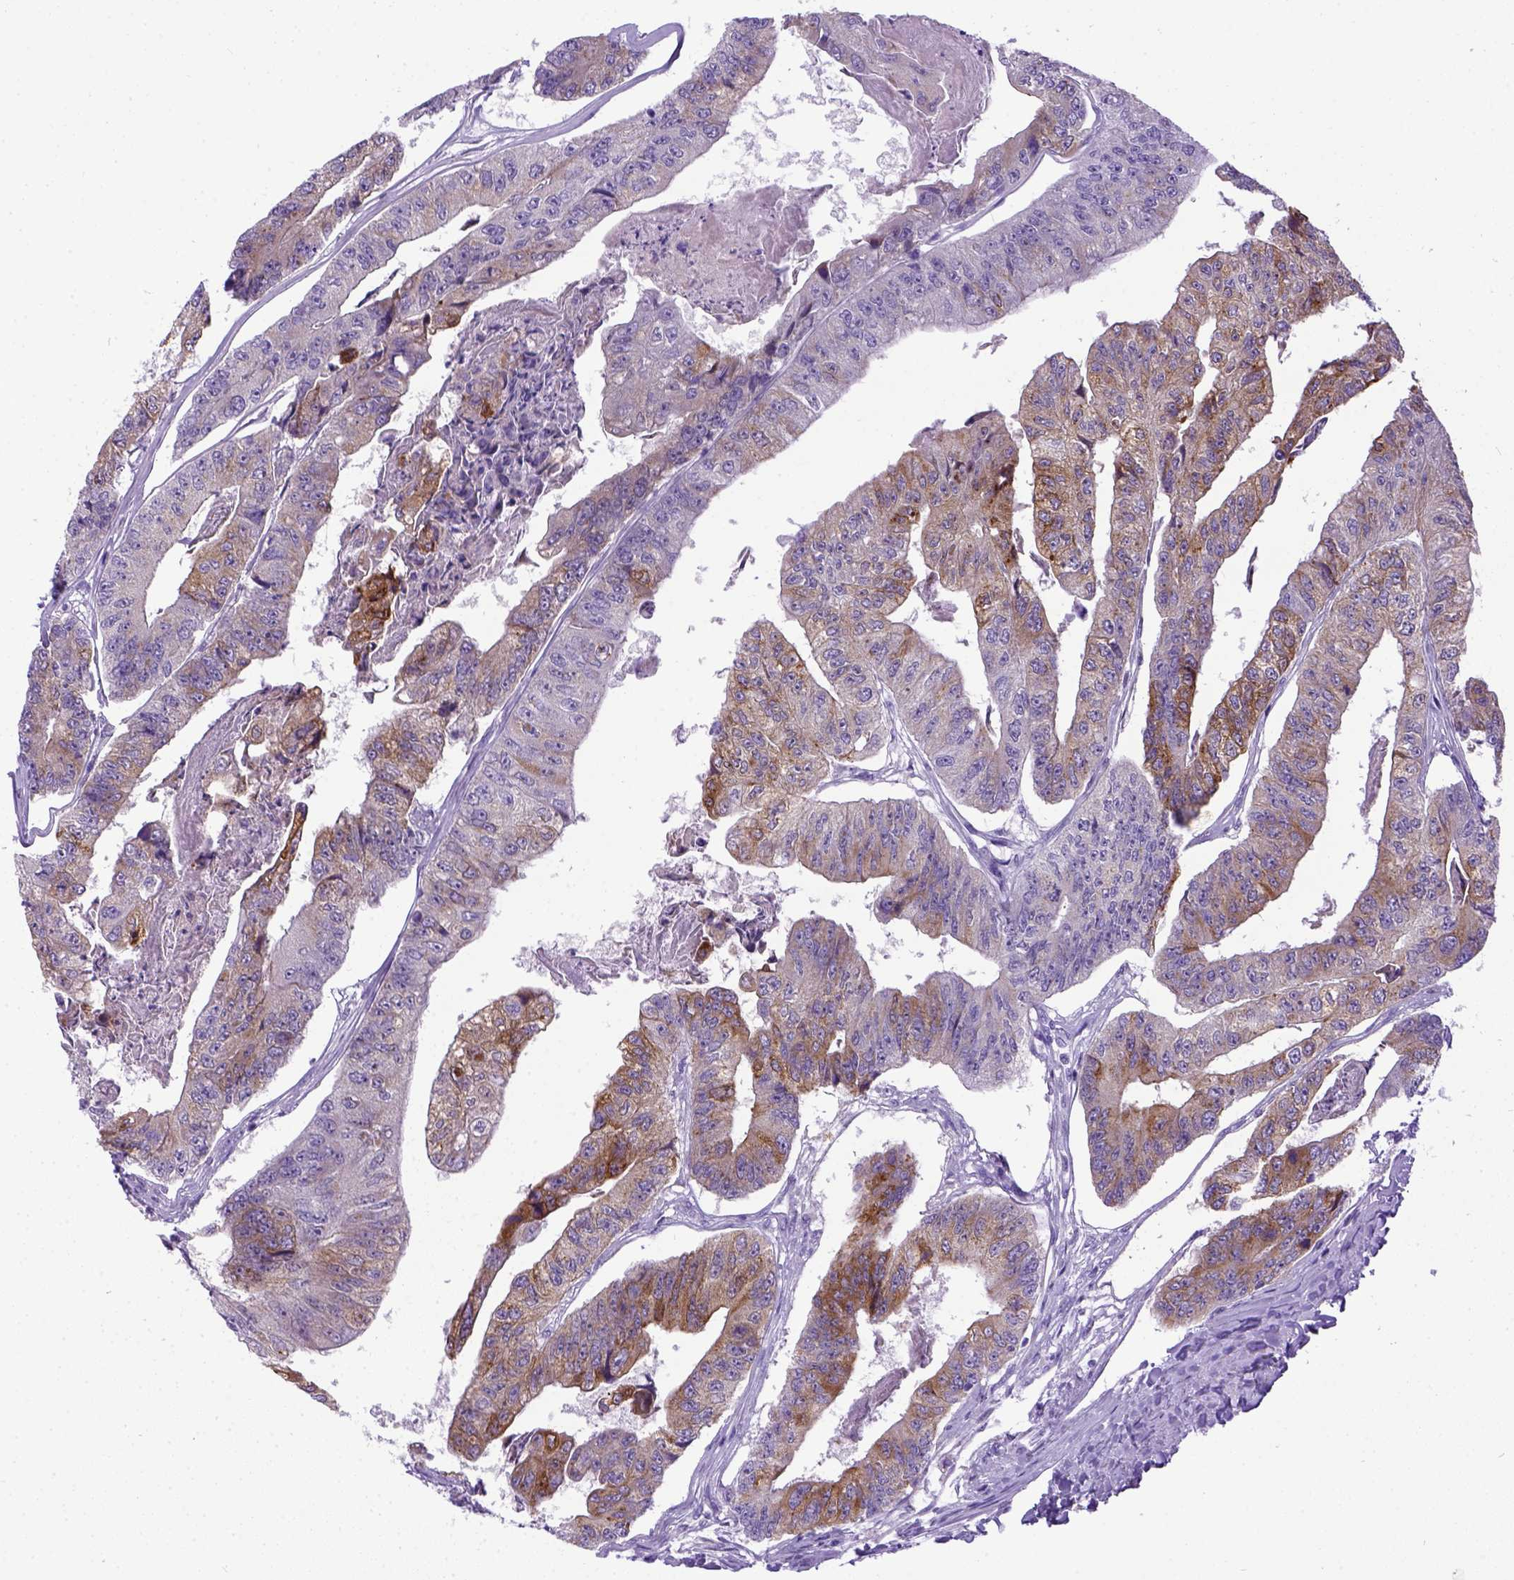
{"staining": {"intensity": "strong", "quantity": "25%-75%", "location": "cytoplasmic/membranous"}, "tissue": "colorectal cancer", "cell_type": "Tumor cells", "image_type": "cancer", "snomed": [{"axis": "morphology", "description": "Adenocarcinoma, NOS"}, {"axis": "topography", "description": "Colon"}], "caption": "Human colorectal cancer (adenocarcinoma) stained with a brown dye exhibits strong cytoplasmic/membranous positive expression in about 25%-75% of tumor cells.", "gene": "IGF2", "patient": {"sex": "female", "age": 67}}